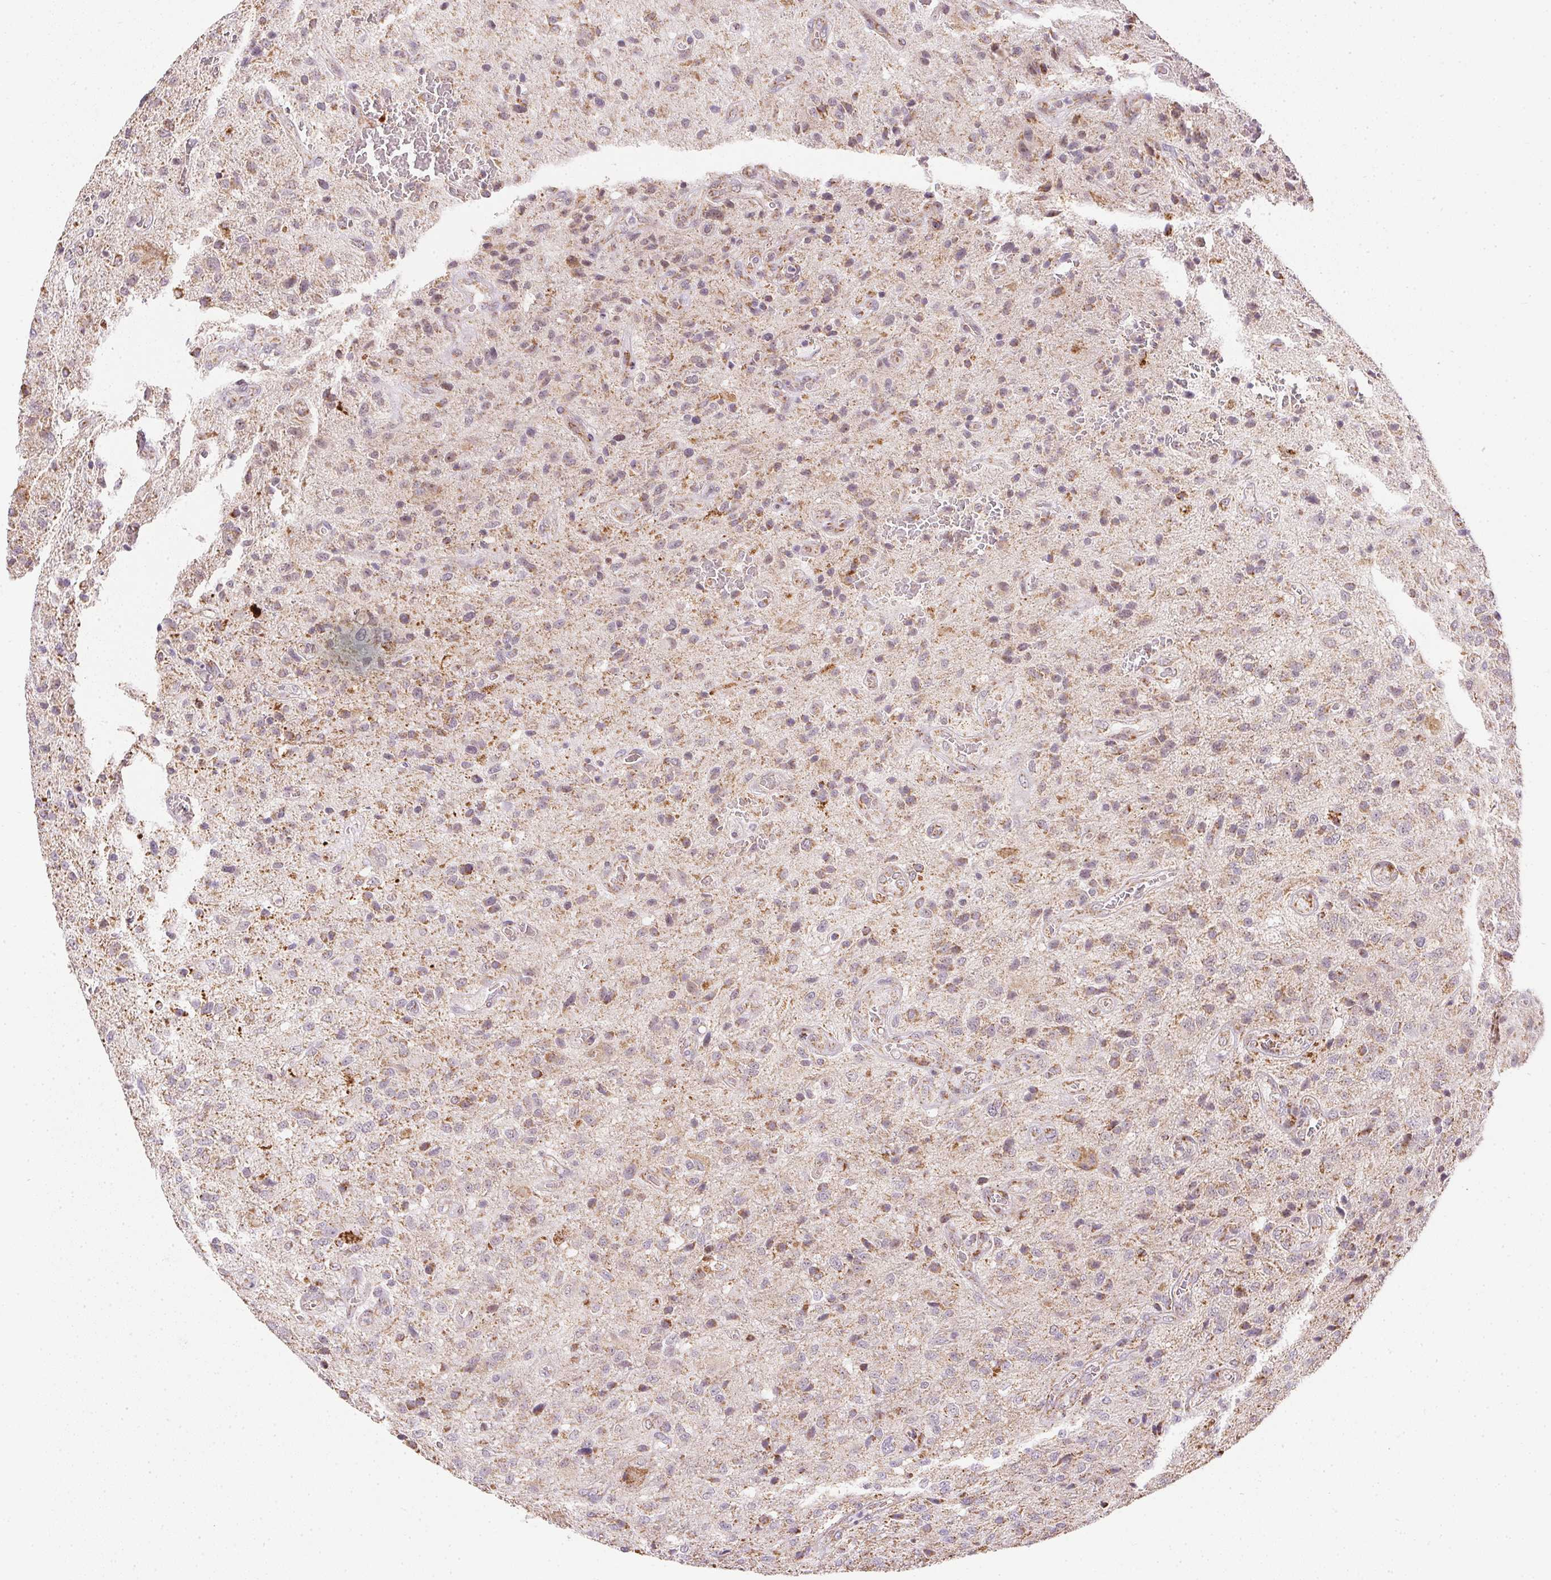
{"staining": {"intensity": "weak", "quantity": "25%-75%", "location": "cytoplasmic/membranous"}, "tissue": "glioma", "cell_type": "Tumor cells", "image_type": "cancer", "snomed": [{"axis": "morphology", "description": "Glioma, malignant, Low grade"}, {"axis": "topography", "description": "Brain"}], "caption": "An image of human malignant low-grade glioma stained for a protein demonstrates weak cytoplasmic/membranous brown staining in tumor cells. The protein is shown in brown color, while the nuclei are stained blue.", "gene": "MAPK11", "patient": {"sex": "male", "age": 66}}